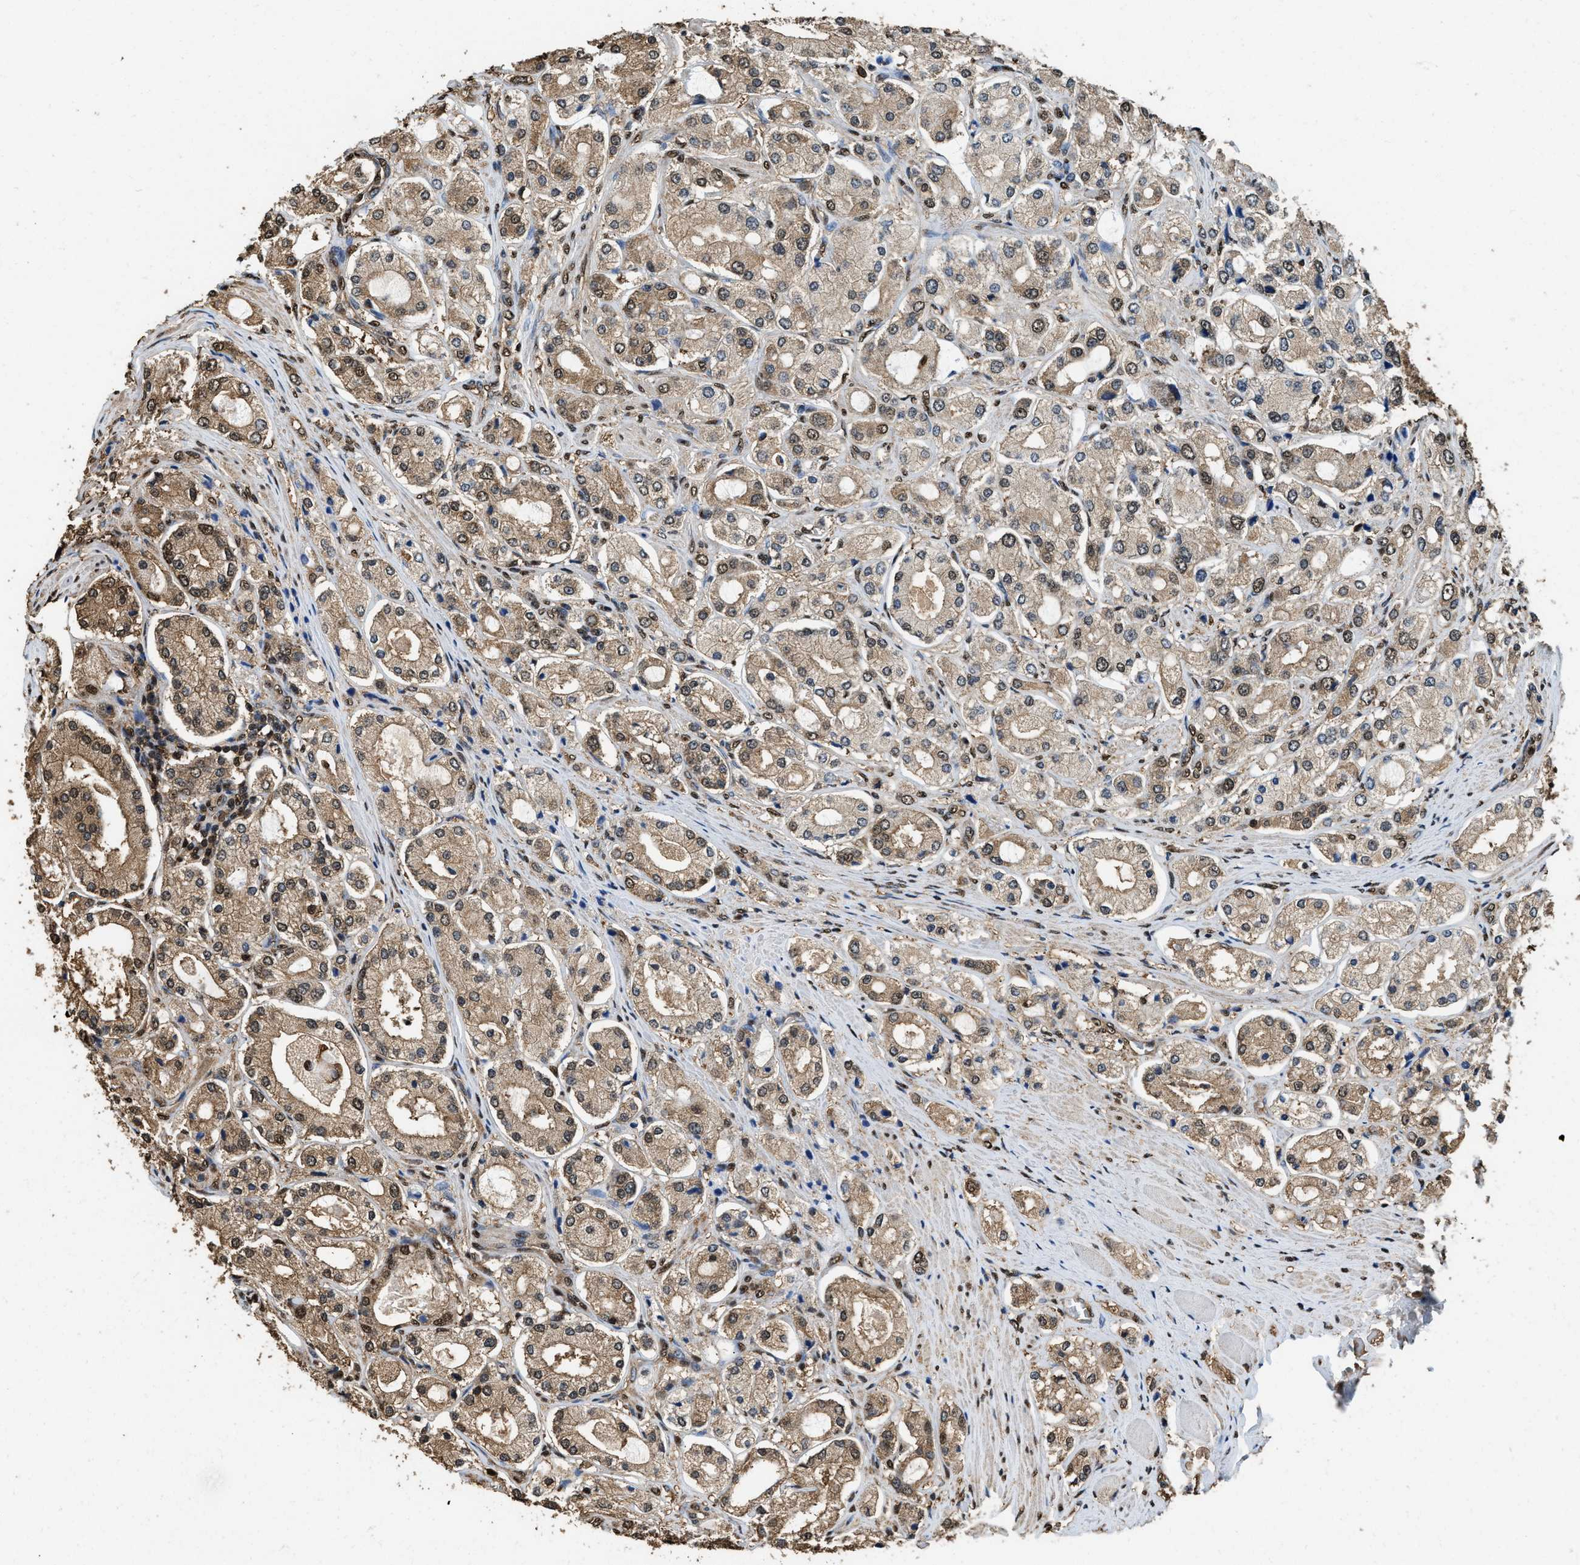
{"staining": {"intensity": "moderate", "quantity": ">75%", "location": "cytoplasmic/membranous,nuclear"}, "tissue": "prostate cancer", "cell_type": "Tumor cells", "image_type": "cancer", "snomed": [{"axis": "morphology", "description": "Adenocarcinoma, High grade"}, {"axis": "topography", "description": "Prostate"}], "caption": "Immunohistochemistry (IHC) staining of prostate cancer, which displays medium levels of moderate cytoplasmic/membranous and nuclear positivity in approximately >75% of tumor cells indicating moderate cytoplasmic/membranous and nuclear protein expression. The staining was performed using DAB (brown) for protein detection and nuclei were counterstained in hematoxylin (blue).", "gene": "GAPDH", "patient": {"sex": "male", "age": 65}}